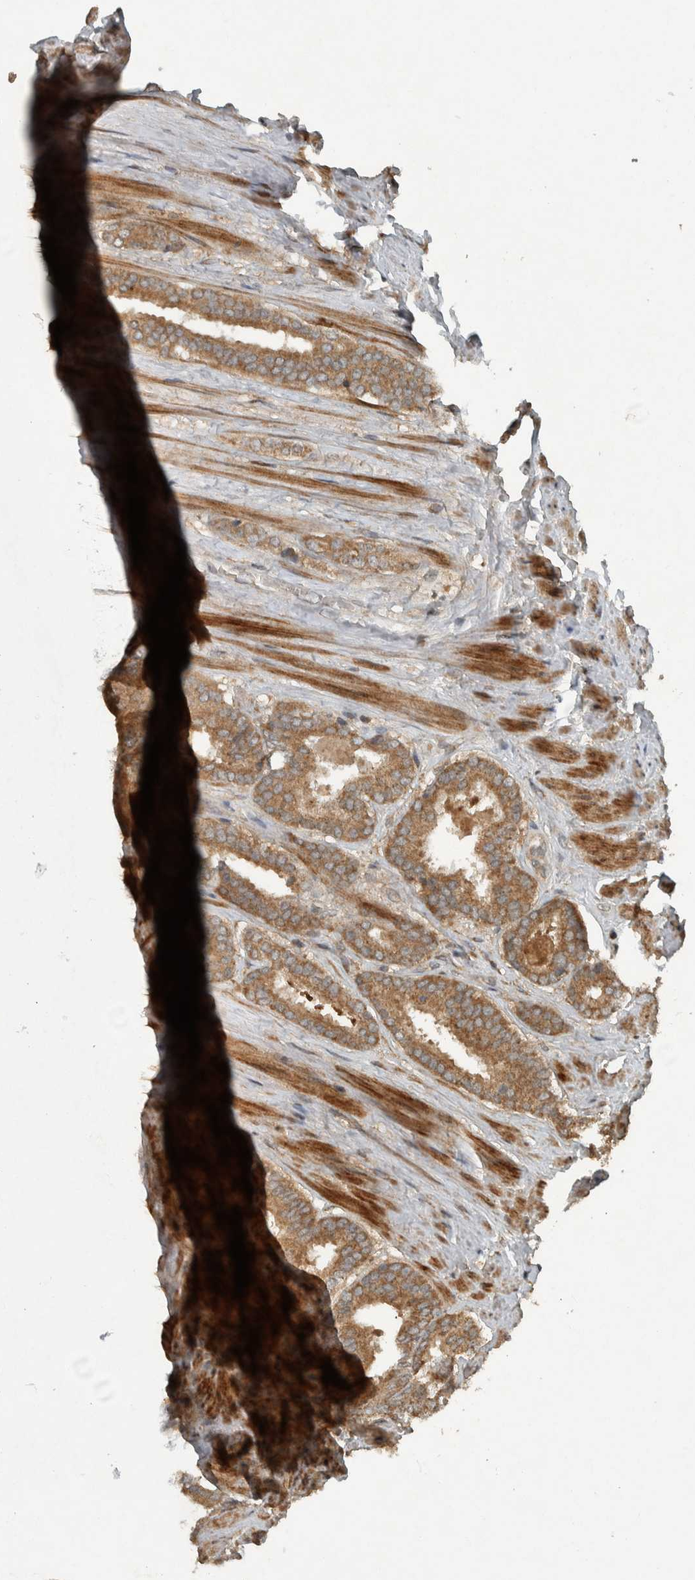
{"staining": {"intensity": "moderate", "quantity": ">75%", "location": "cytoplasmic/membranous"}, "tissue": "prostate cancer", "cell_type": "Tumor cells", "image_type": "cancer", "snomed": [{"axis": "morphology", "description": "Adenocarcinoma, Low grade"}, {"axis": "topography", "description": "Prostate"}], "caption": "Prostate cancer (low-grade adenocarcinoma) stained for a protein (brown) shows moderate cytoplasmic/membranous positive expression in approximately >75% of tumor cells.", "gene": "KIFAP3", "patient": {"sex": "male", "age": 69}}